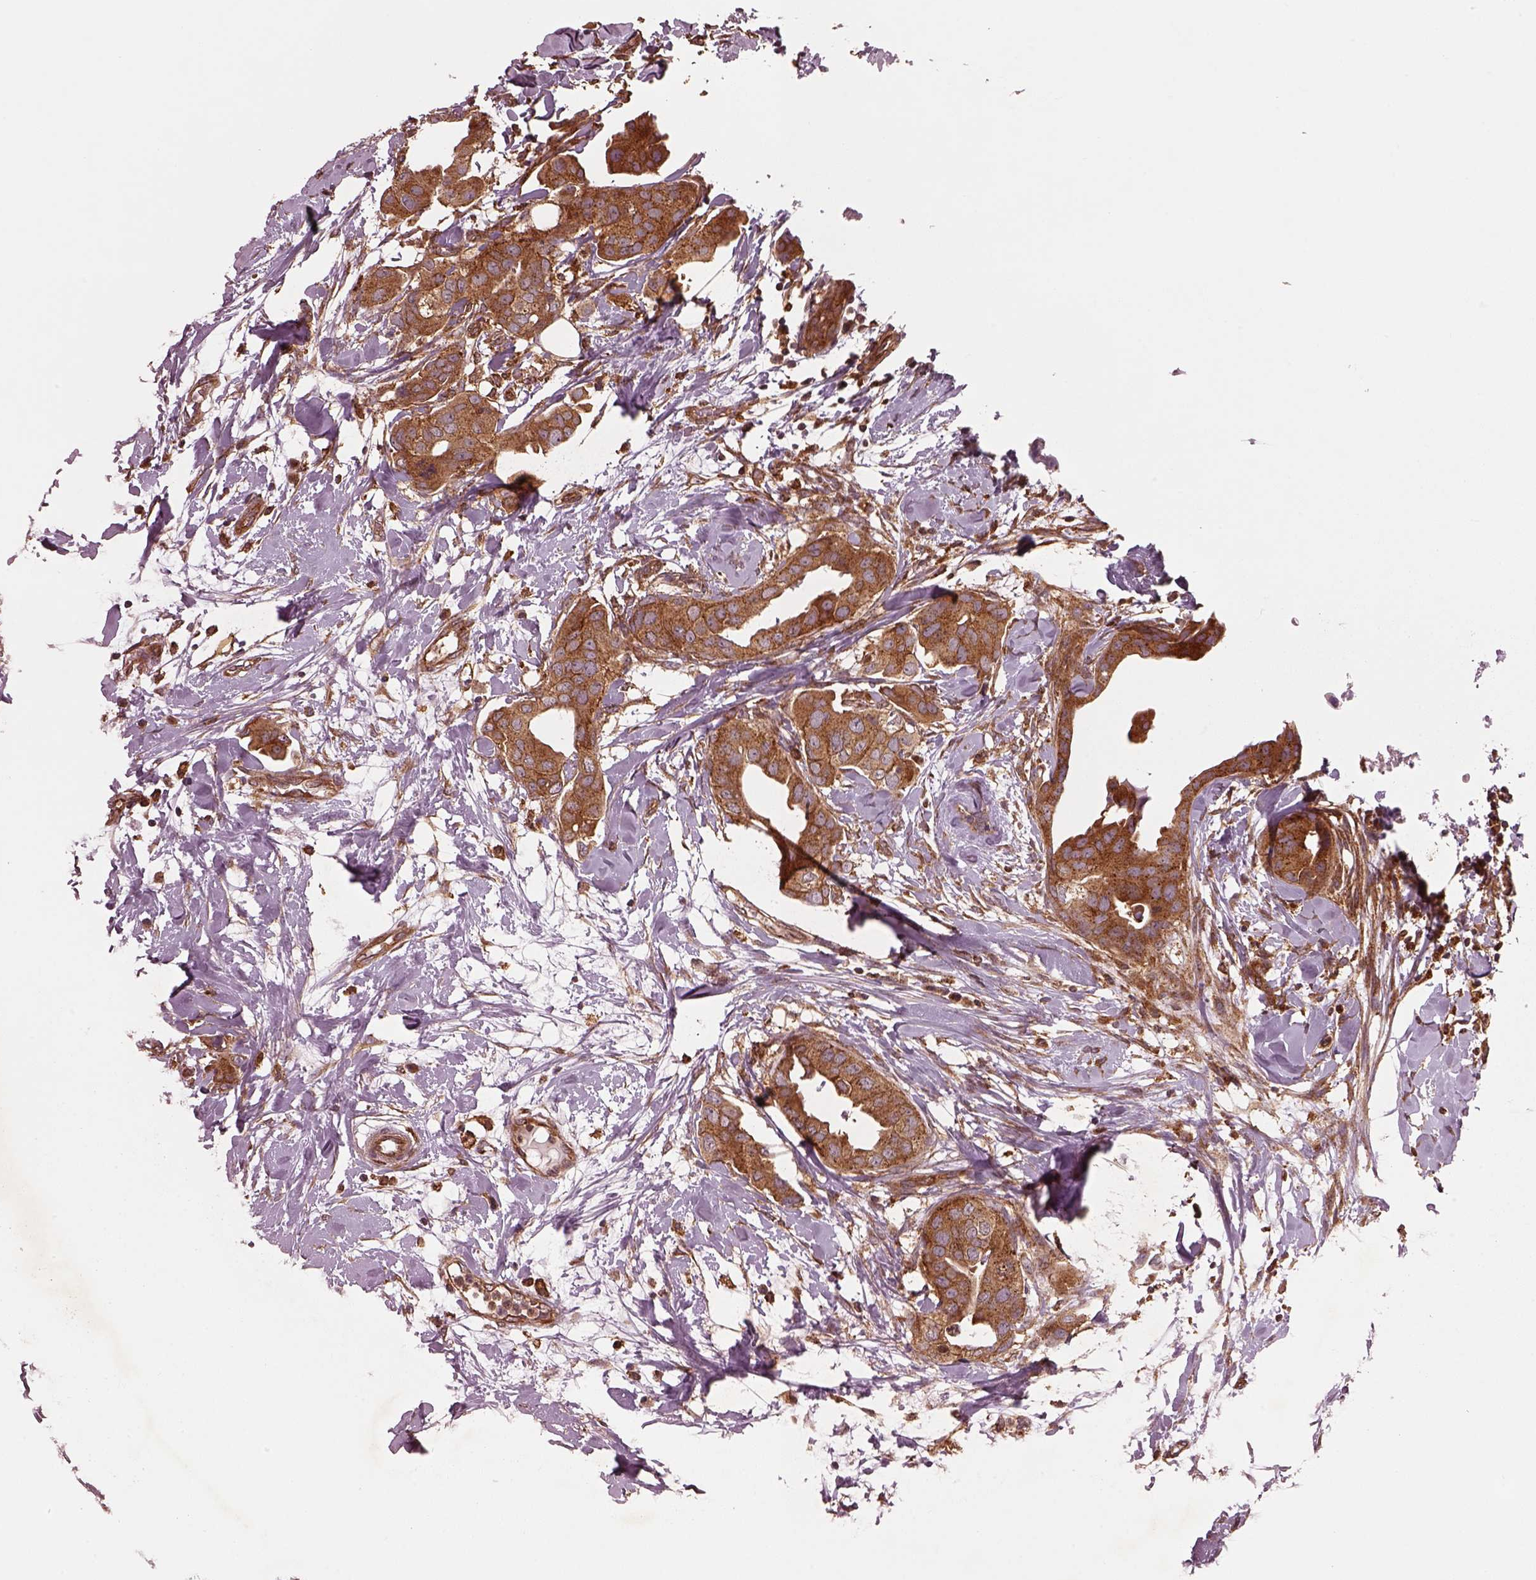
{"staining": {"intensity": "strong", "quantity": ">75%", "location": "cytoplasmic/membranous"}, "tissue": "breast cancer", "cell_type": "Tumor cells", "image_type": "cancer", "snomed": [{"axis": "morphology", "description": "Normal tissue, NOS"}, {"axis": "morphology", "description": "Duct carcinoma"}, {"axis": "topography", "description": "Breast"}], "caption": "IHC staining of intraductal carcinoma (breast), which reveals high levels of strong cytoplasmic/membranous expression in approximately >75% of tumor cells indicating strong cytoplasmic/membranous protein expression. The staining was performed using DAB (brown) for protein detection and nuclei were counterstained in hematoxylin (blue).", "gene": "WASHC2A", "patient": {"sex": "female", "age": 40}}